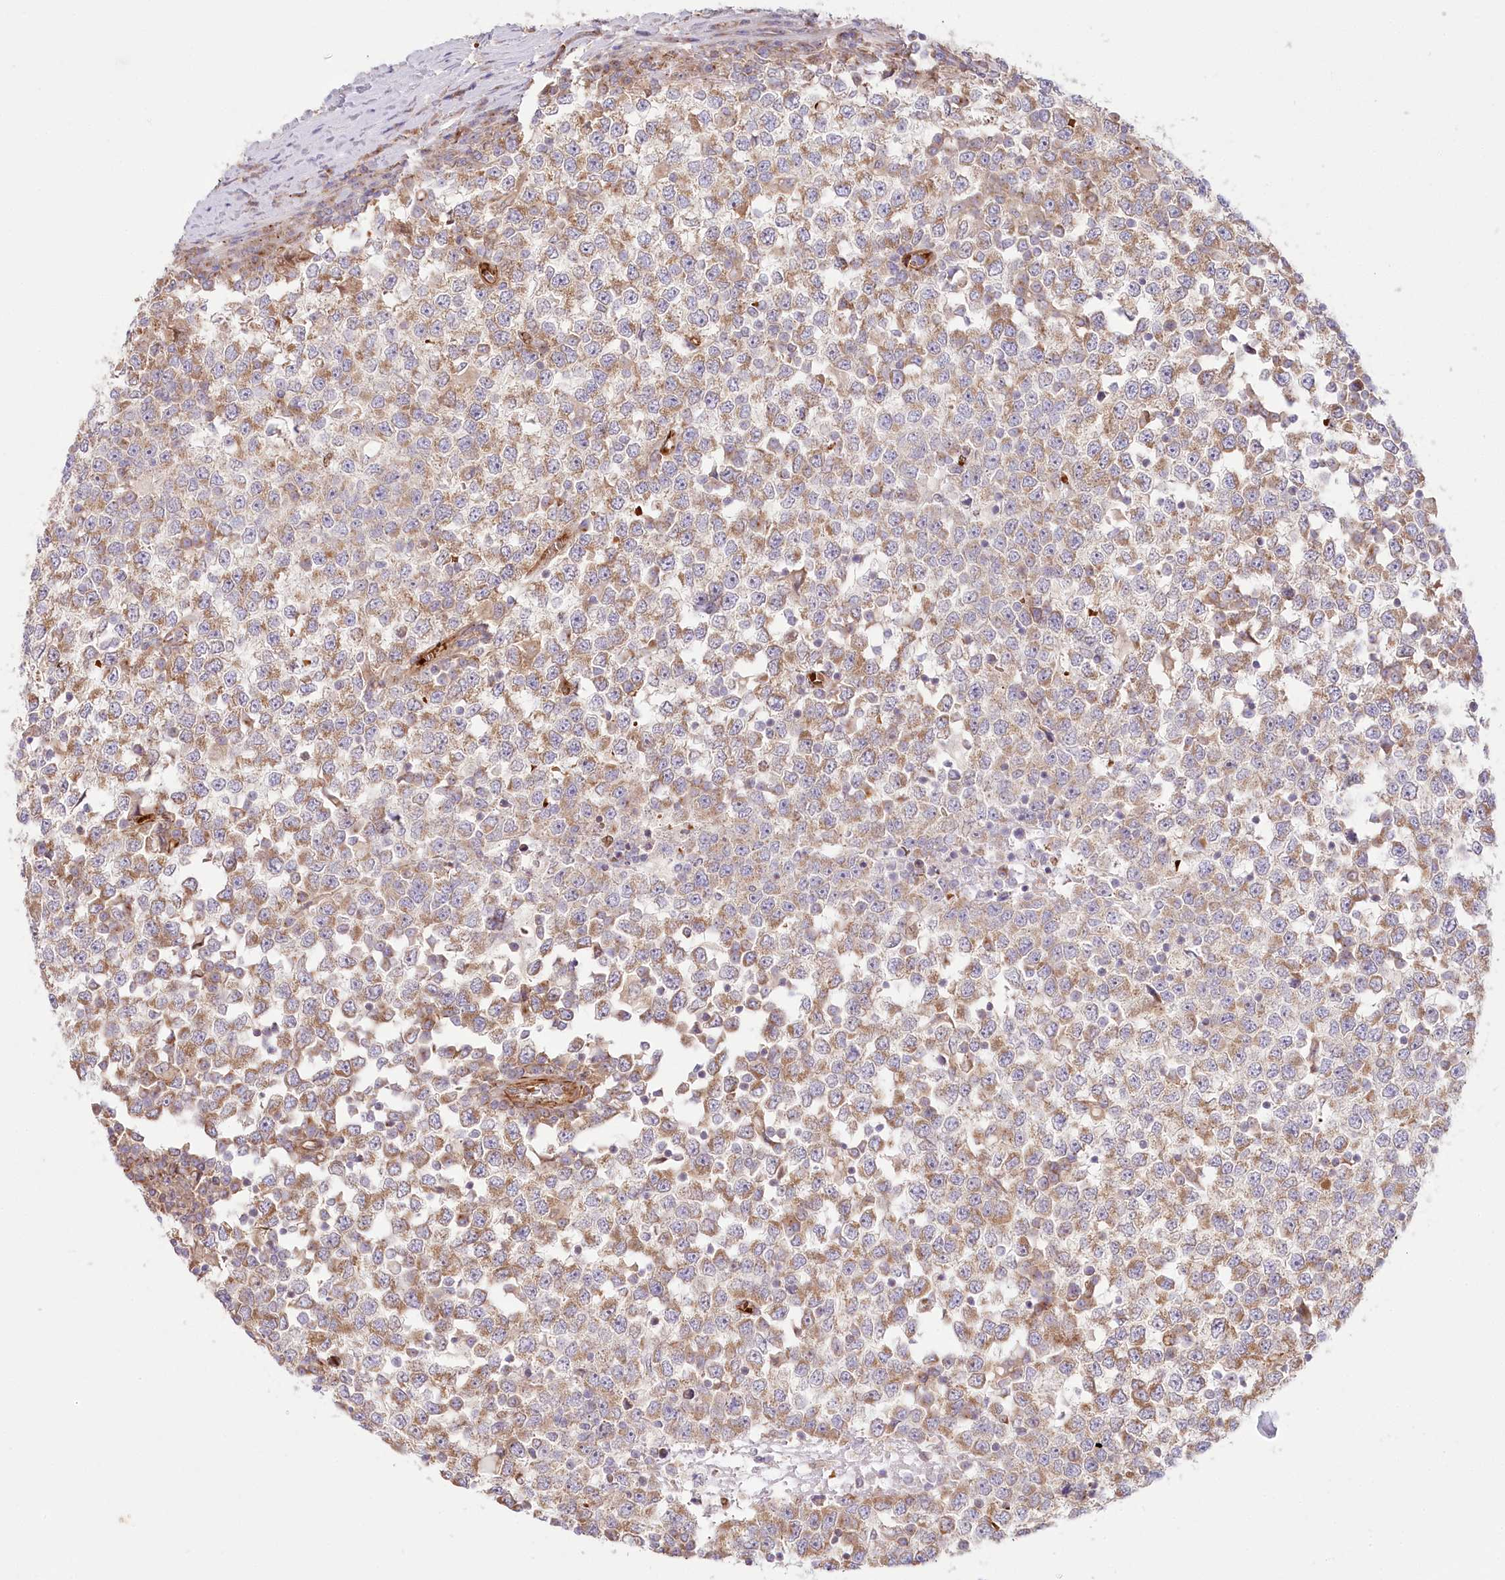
{"staining": {"intensity": "moderate", "quantity": ">75%", "location": "cytoplasmic/membranous"}, "tissue": "testis cancer", "cell_type": "Tumor cells", "image_type": "cancer", "snomed": [{"axis": "morphology", "description": "Seminoma, NOS"}, {"axis": "topography", "description": "Testis"}], "caption": "Immunohistochemical staining of testis seminoma exhibits moderate cytoplasmic/membranous protein expression in approximately >75% of tumor cells.", "gene": "COMMD3", "patient": {"sex": "male", "age": 65}}